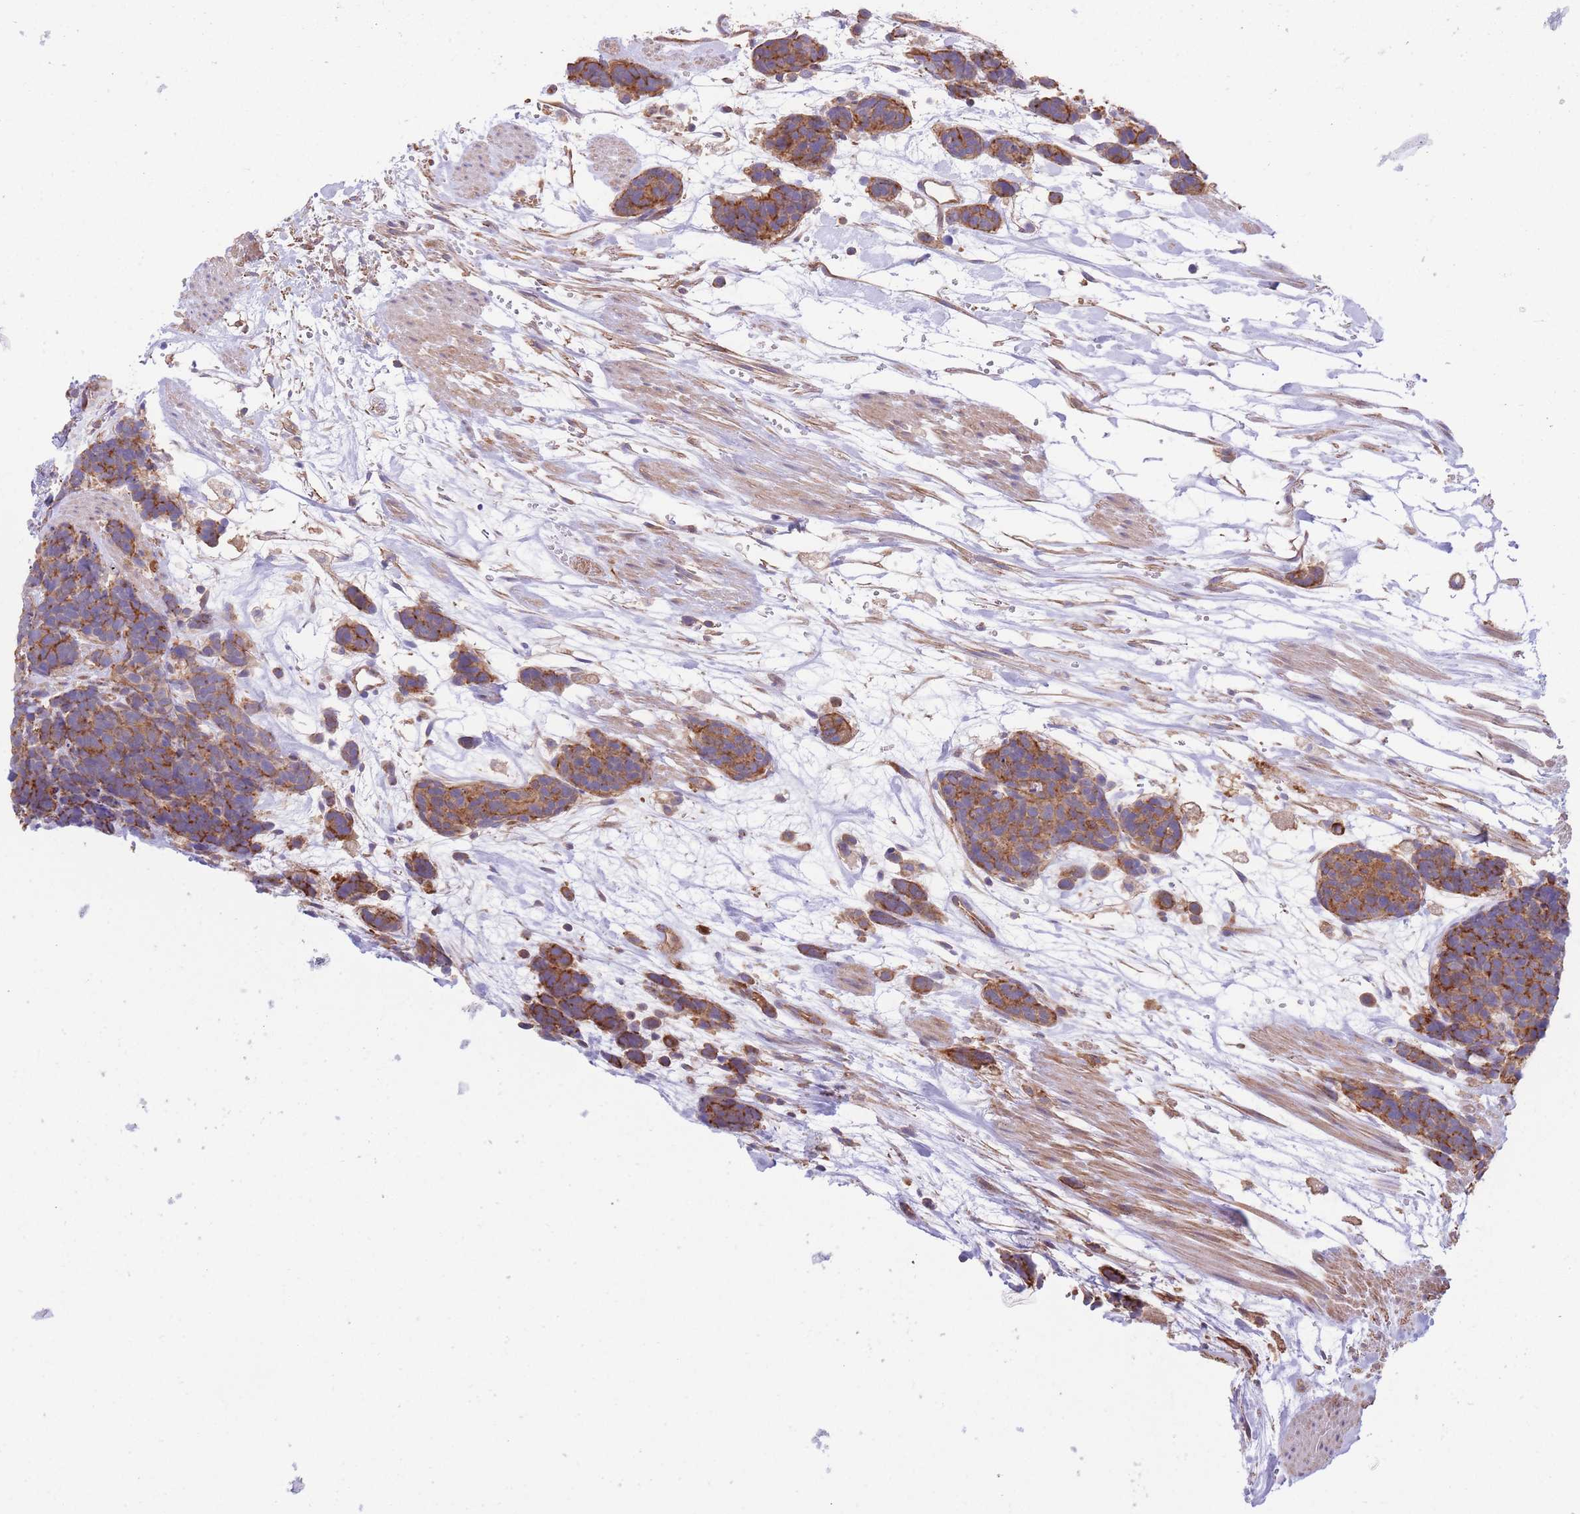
{"staining": {"intensity": "strong", "quantity": ">75%", "location": "cytoplasmic/membranous"}, "tissue": "carcinoid", "cell_type": "Tumor cells", "image_type": "cancer", "snomed": [{"axis": "morphology", "description": "Carcinoma, NOS"}, {"axis": "morphology", "description": "Carcinoid, malignant, NOS"}, {"axis": "topography", "description": "Prostate"}], "caption": "Immunohistochemical staining of human malignant carcinoid demonstrates strong cytoplasmic/membranous protein positivity in about >75% of tumor cells.", "gene": "LRRN4CL", "patient": {"sex": "male", "age": 57}}